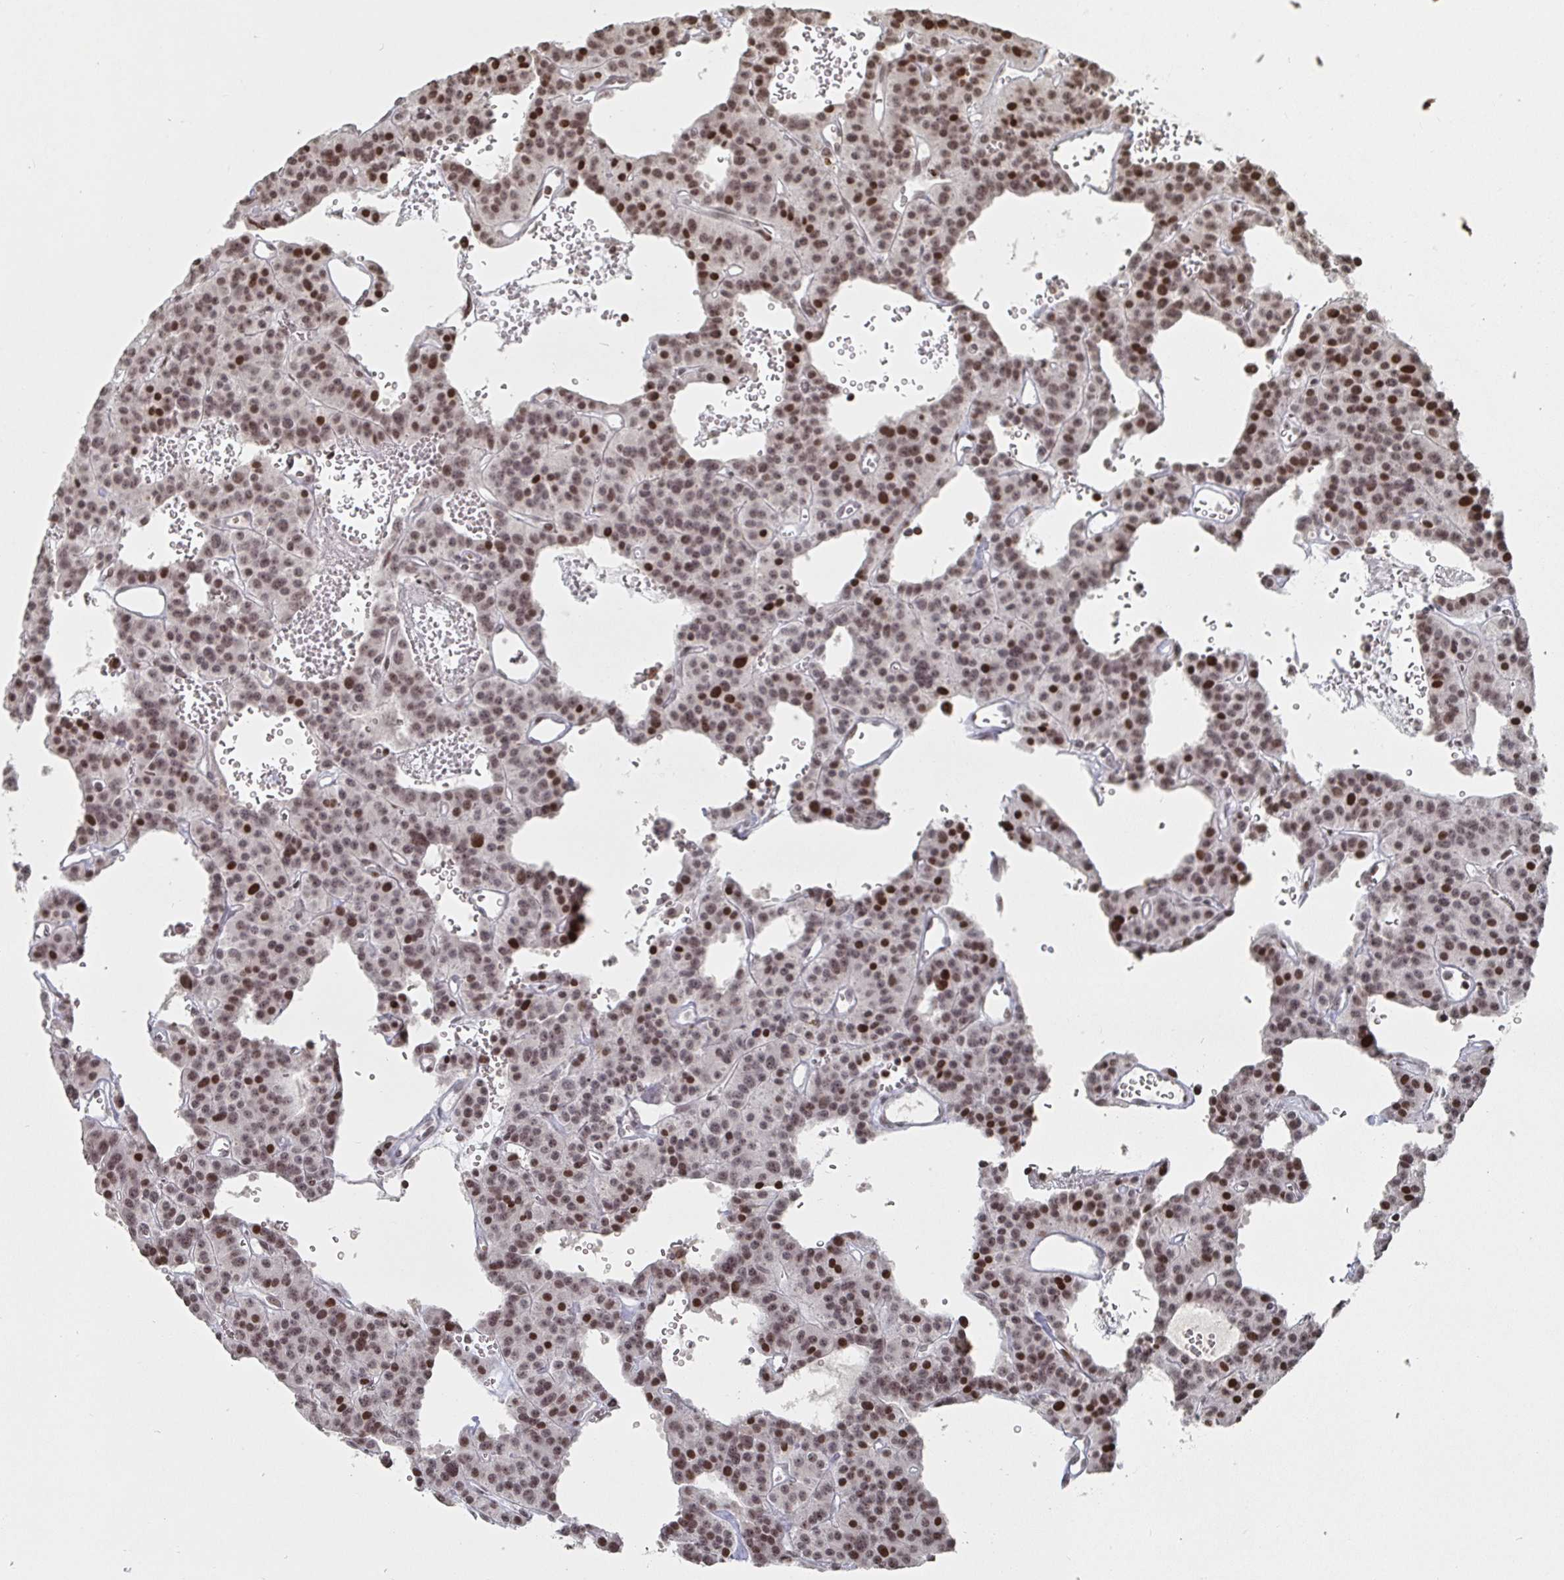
{"staining": {"intensity": "moderate", "quantity": ">75%", "location": "nuclear"}, "tissue": "carcinoid", "cell_type": "Tumor cells", "image_type": "cancer", "snomed": [{"axis": "morphology", "description": "Carcinoid, malignant, NOS"}, {"axis": "topography", "description": "Lung"}], "caption": "IHC micrograph of human carcinoid stained for a protein (brown), which exhibits medium levels of moderate nuclear expression in approximately >75% of tumor cells.", "gene": "ZDHHC12", "patient": {"sex": "female", "age": 71}}